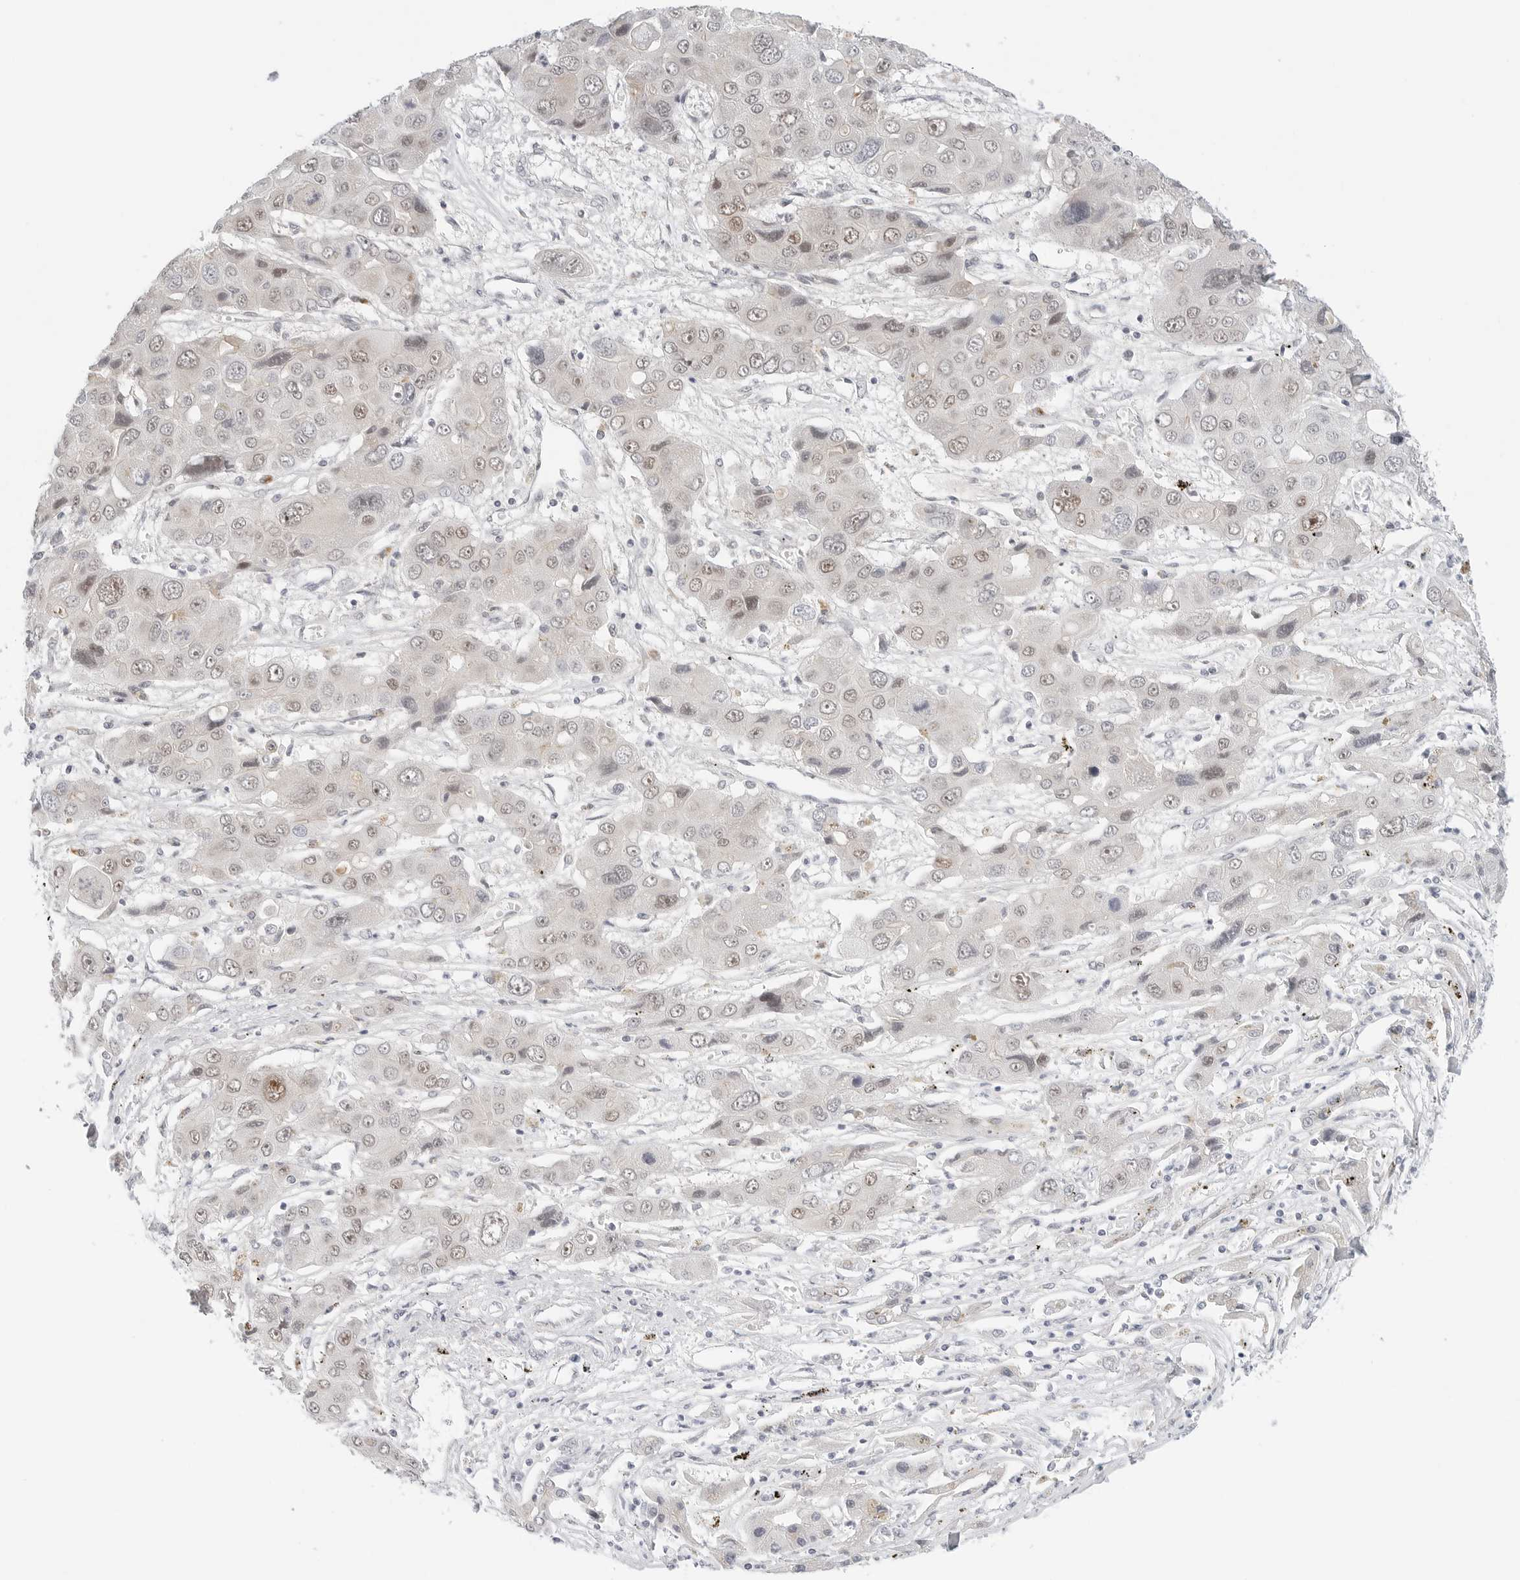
{"staining": {"intensity": "weak", "quantity": "25%-75%", "location": "nuclear"}, "tissue": "liver cancer", "cell_type": "Tumor cells", "image_type": "cancer", "snomed": [{"axis": "morphology", "description": "Cholangiocarcinoma"}, {"axis": "topography", "description": "Liver"}], "caption": "Protein expression analysis of liver cancer (cholangiocarcinoma) exhibits weak nuclear expression in approximately 25%-75% of tumor cells.", "gene": "TSEN2", "patient": {"sex": "male", "age": 67}}